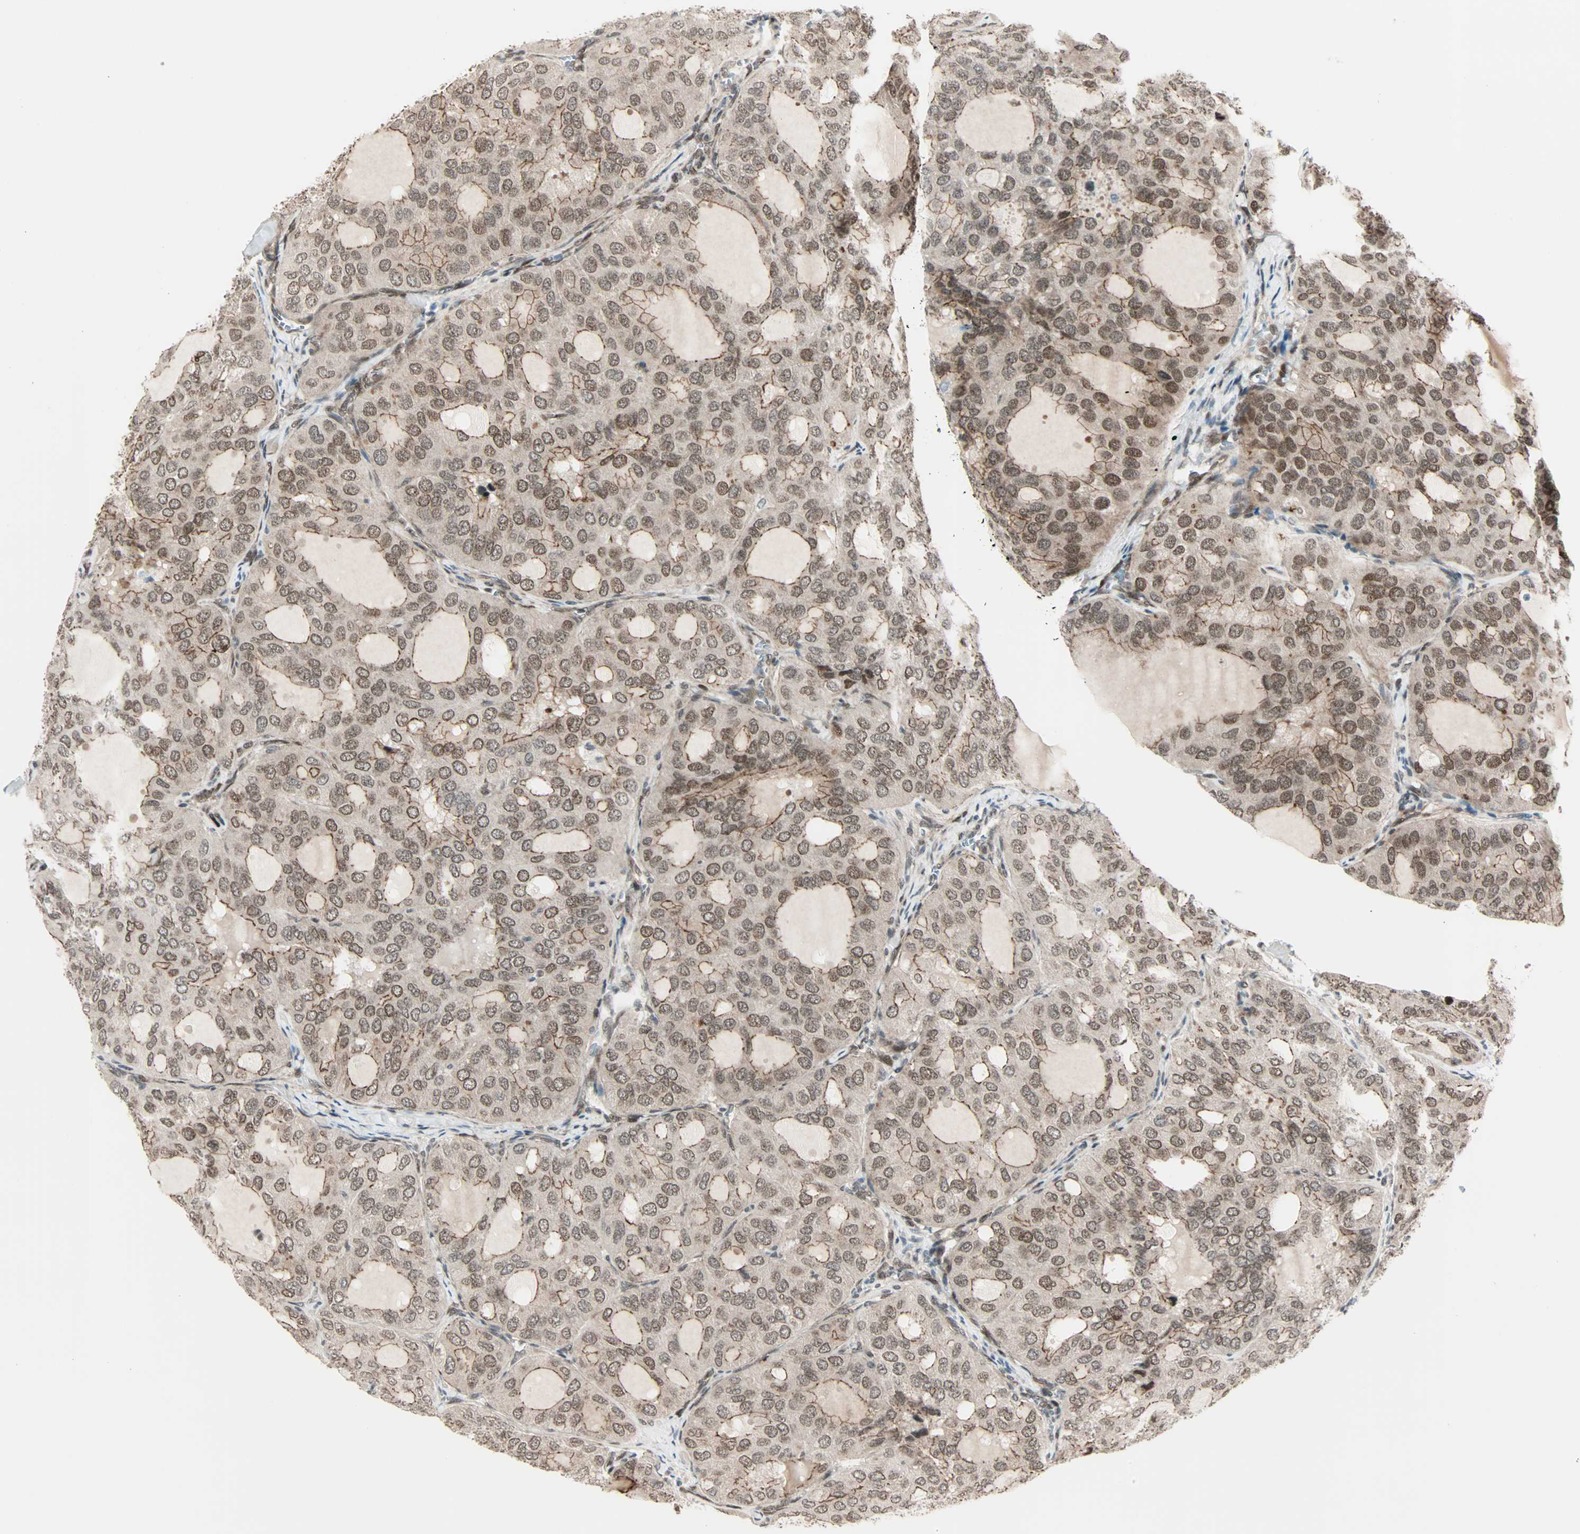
{"staining": {"intensity": "weak", "quantity": ">75%", "location": "cytoplasmic/membranous,nuclear"}, "tissue": "thyroid cancer", "cell_type": "Tumor cells", "image_type": "cancer", "snomed": [{"axis": "morphology", "description": "Follicular adenoma carcinoma, NOS"}, {"axis": "topography", "description": "Thyroid gland"}], "caption": "This is an image of IHC staining of follicular adenoma carcinoma (thyroid), which shows weak positivity in the cytoplasmic/membranous and nuclear of tumor cells.", "gene": "CBX4", "patient": {"sex": "male", "age": 75}}